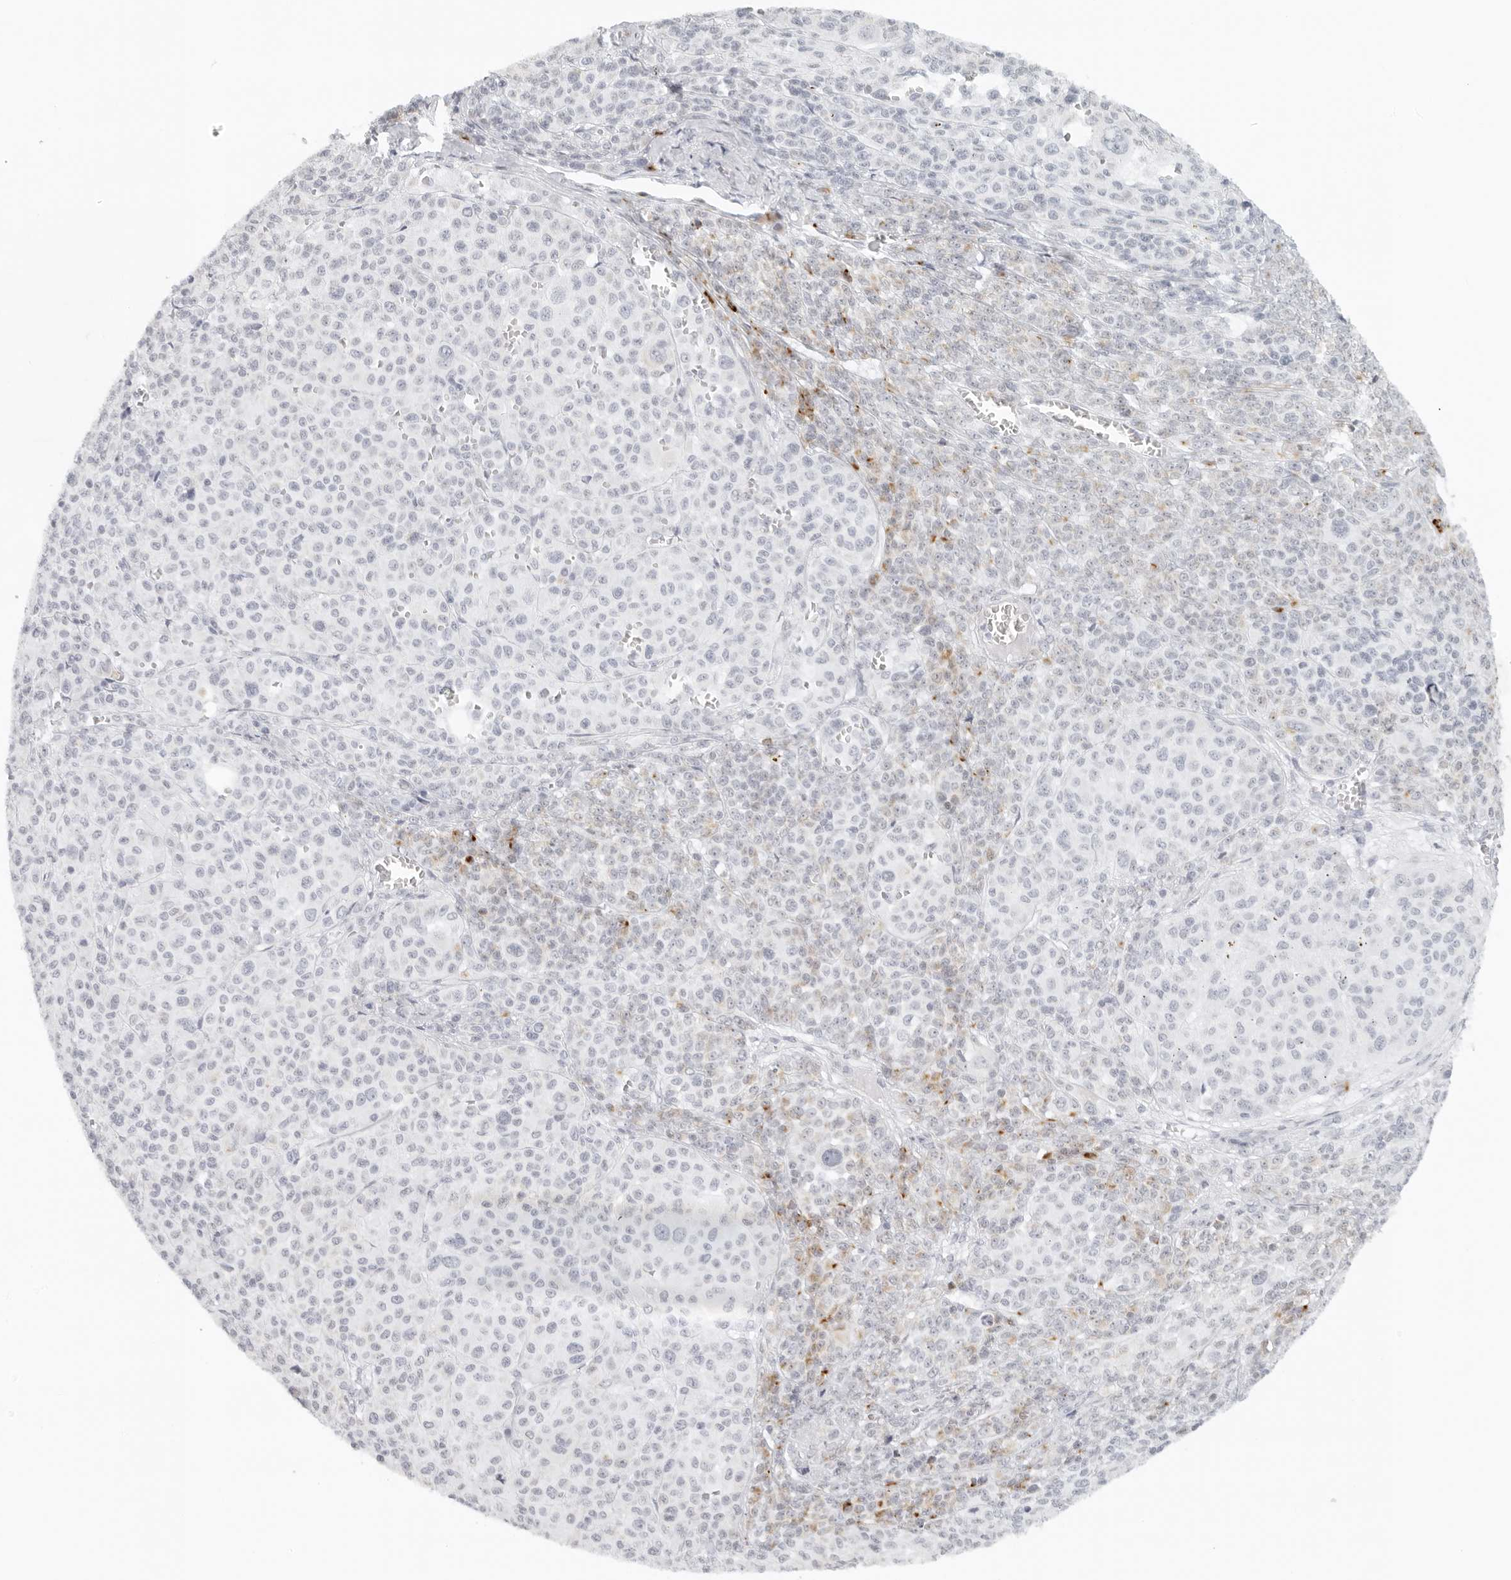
{"staining": {"intensity": "negative", "quantity": "none", "location": "none"}, "tissue": "melanoma", "cell_type": "Tumor cells", "image_type": "cancer", "snomed": [{"axis": "morphology", "description": "Malignant melanoma, Metastatic site"}, {"axis": "topography", "description": "Skin"}], "caption": "This is a histopathology image of immunohistochemistry (IHC) staining of melanoma, which shows no positivity in tumor cells.", "gene": "RPS6KC1", "patient": {"sex": "female", "age": 74}}